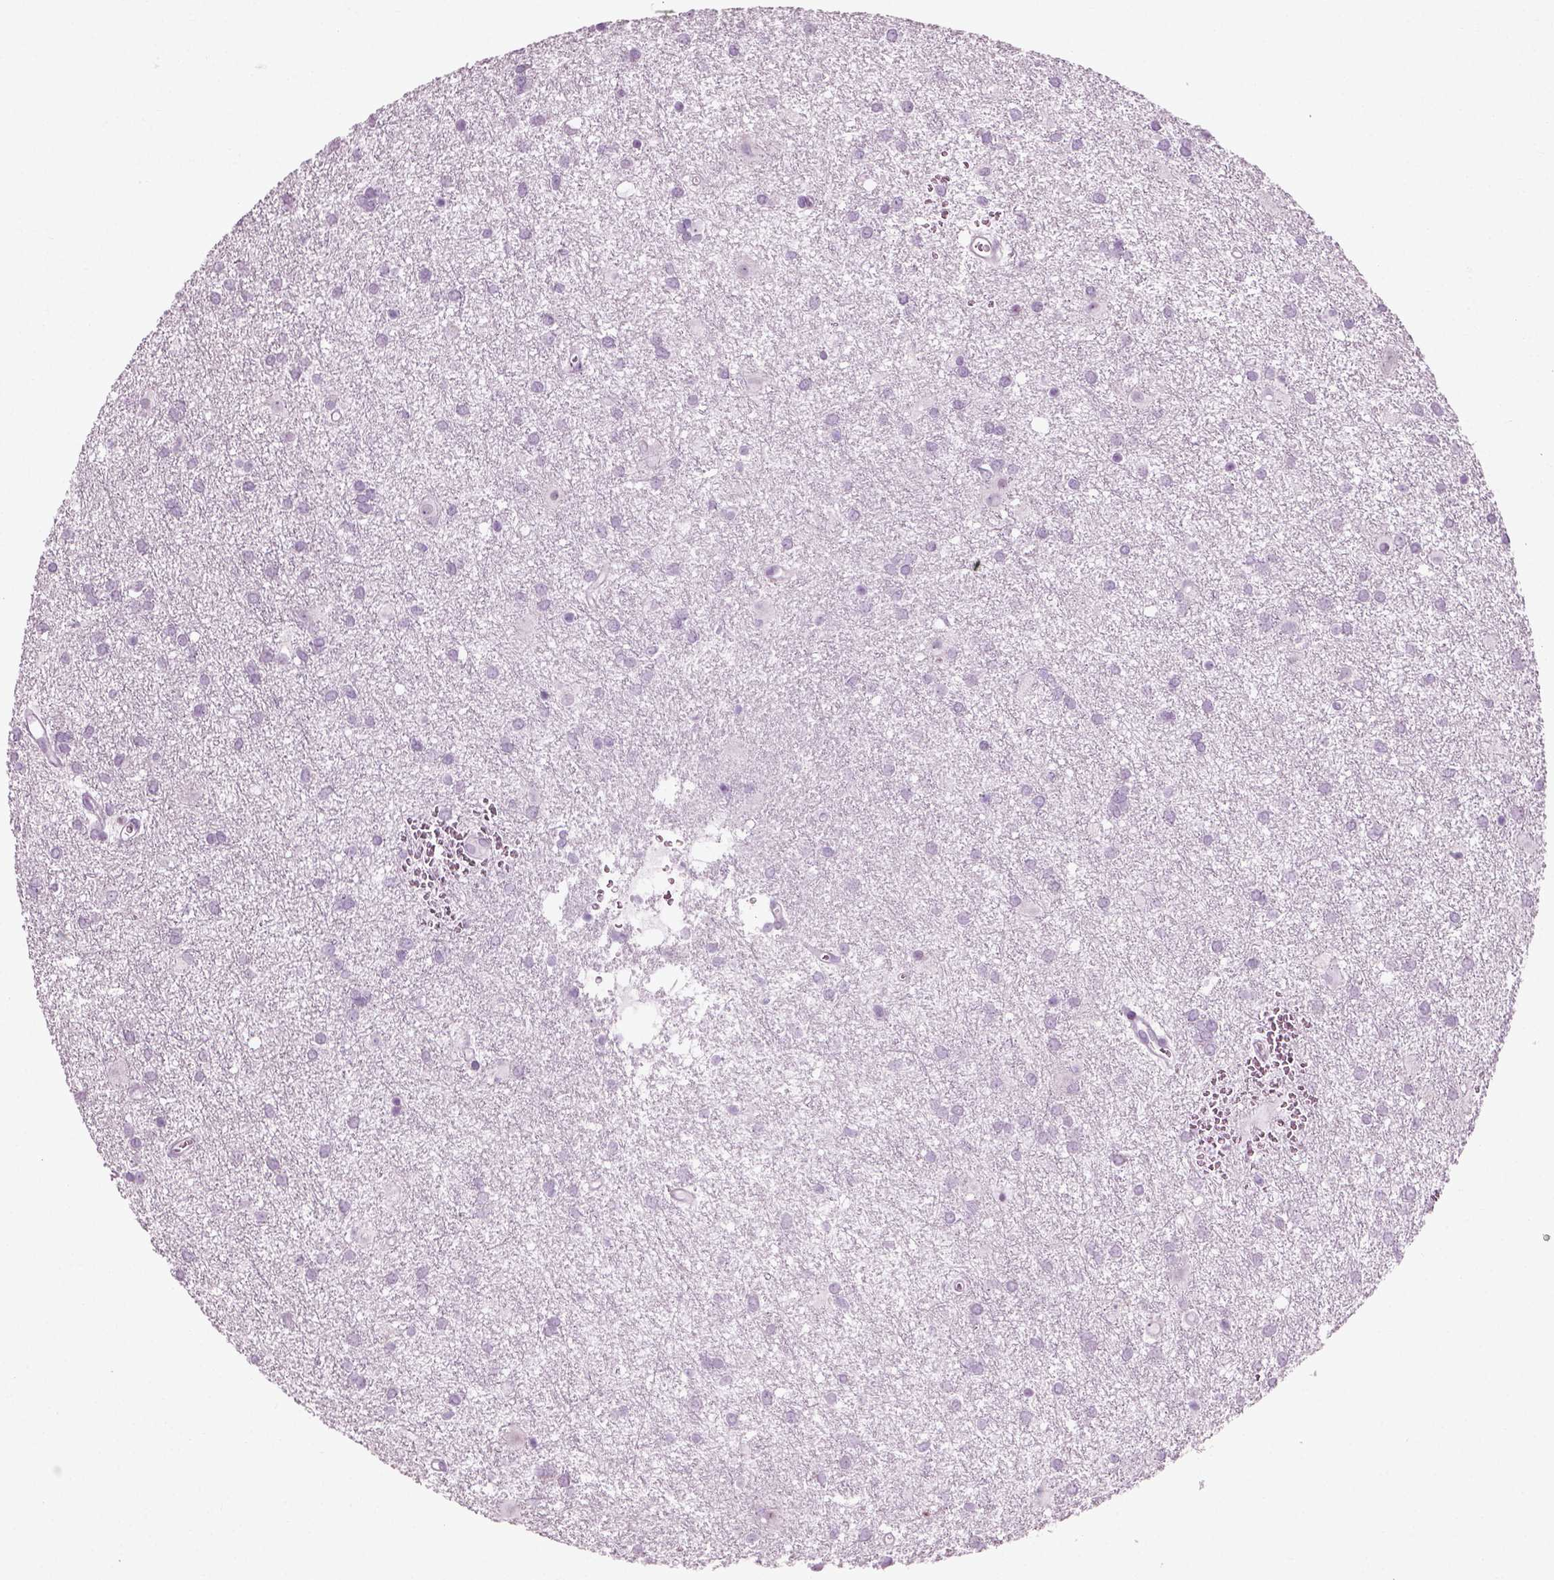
{"staining": {"intensity": "negative", "quantity": "none", "location": "none"}, "tissue": "glioma", "cell_type": "Tumor cells", "image_type": "cancer", "snomed": [{"axis": "morphology", "description": "Glioma, malignant, Low grade"}, {"axis": "topography", "description": "Brain"}], "caption": "Tumor cells show no significant positivity in glioma.", "gene": "SLC26A8", "patient": {"sex": "male", "age": 58}}